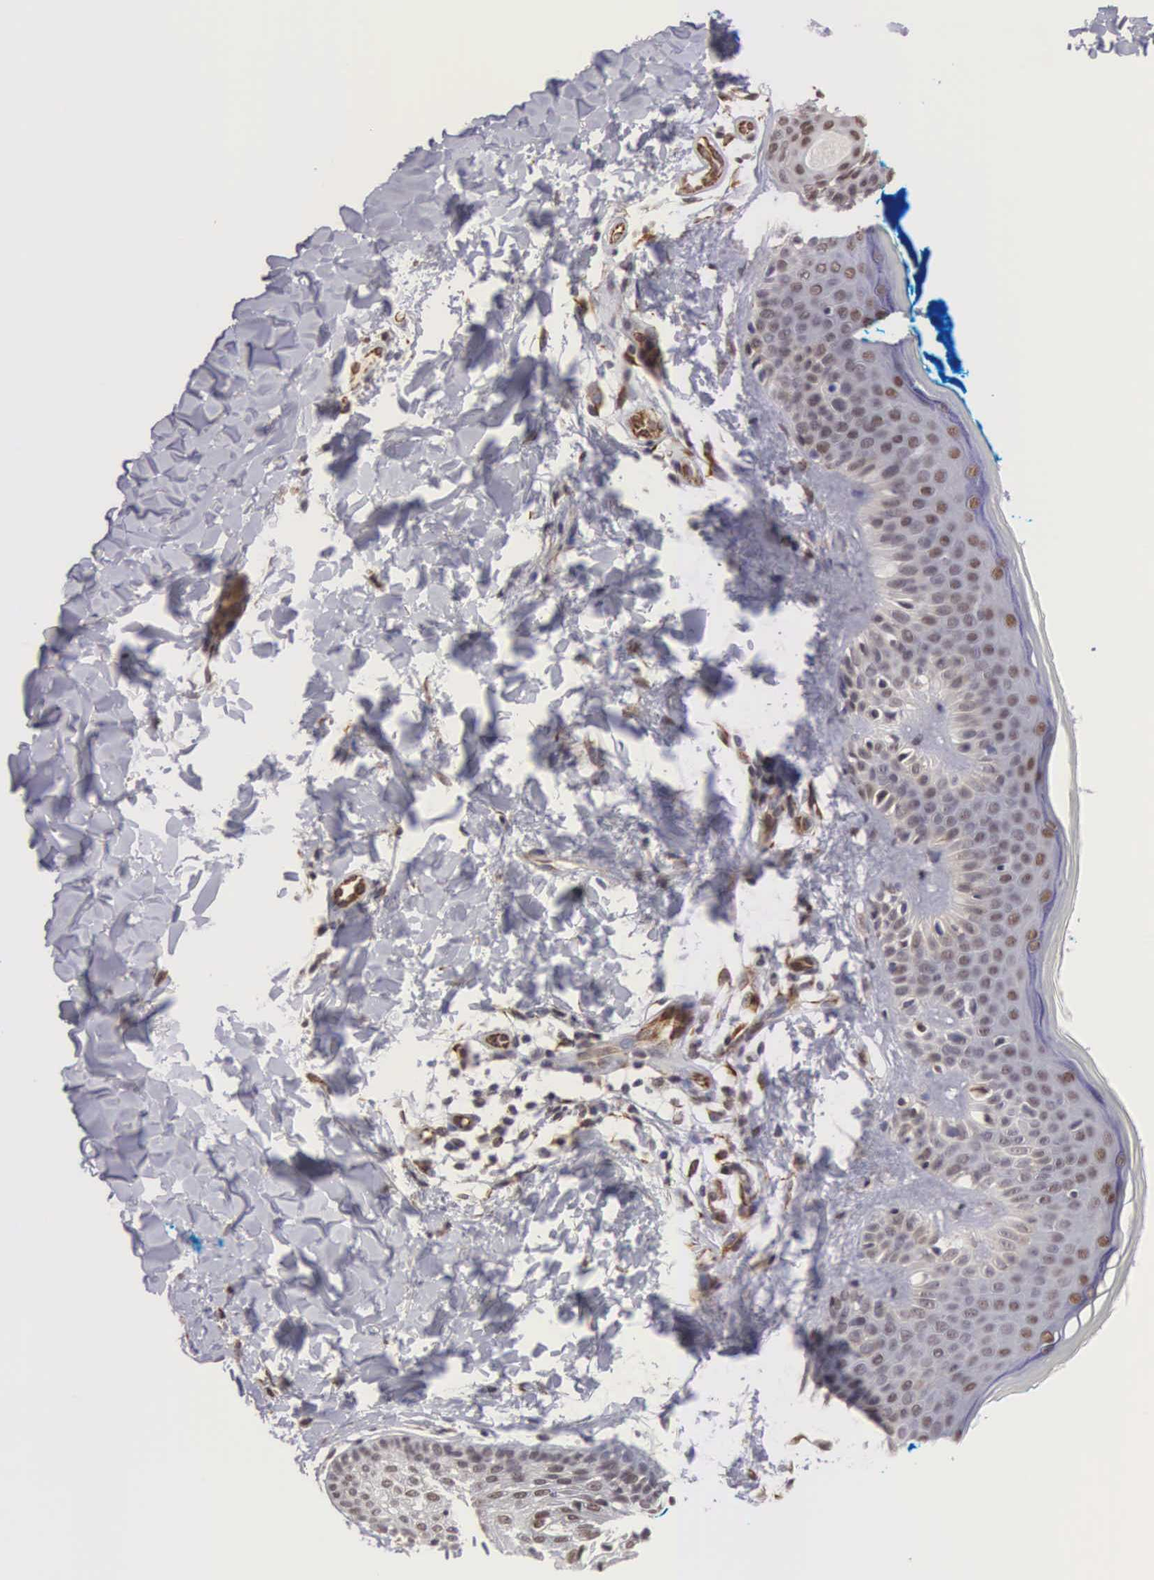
{"staining": {"intensity": "moderate", "quantity": ">75%", "location": "cytoplasmic/membranous,nuclear"}, "tissue": "skin", "cell_type": "Fibroblasts", "image_type": "normal", "snomed": [{"axis": "morphology", "description": "Normal tissue, NOS"}, {"axis": "topography", "description": "Skin"}], "caption": "Immunohistochemical staining of normal skin shows >75% levels of moderate cytoplasmic/membranous,nuclear protein positivity in about >75% of fibroblasts.", "gene": "MORC2", "patient": {"sex": "female", "age": 56}}